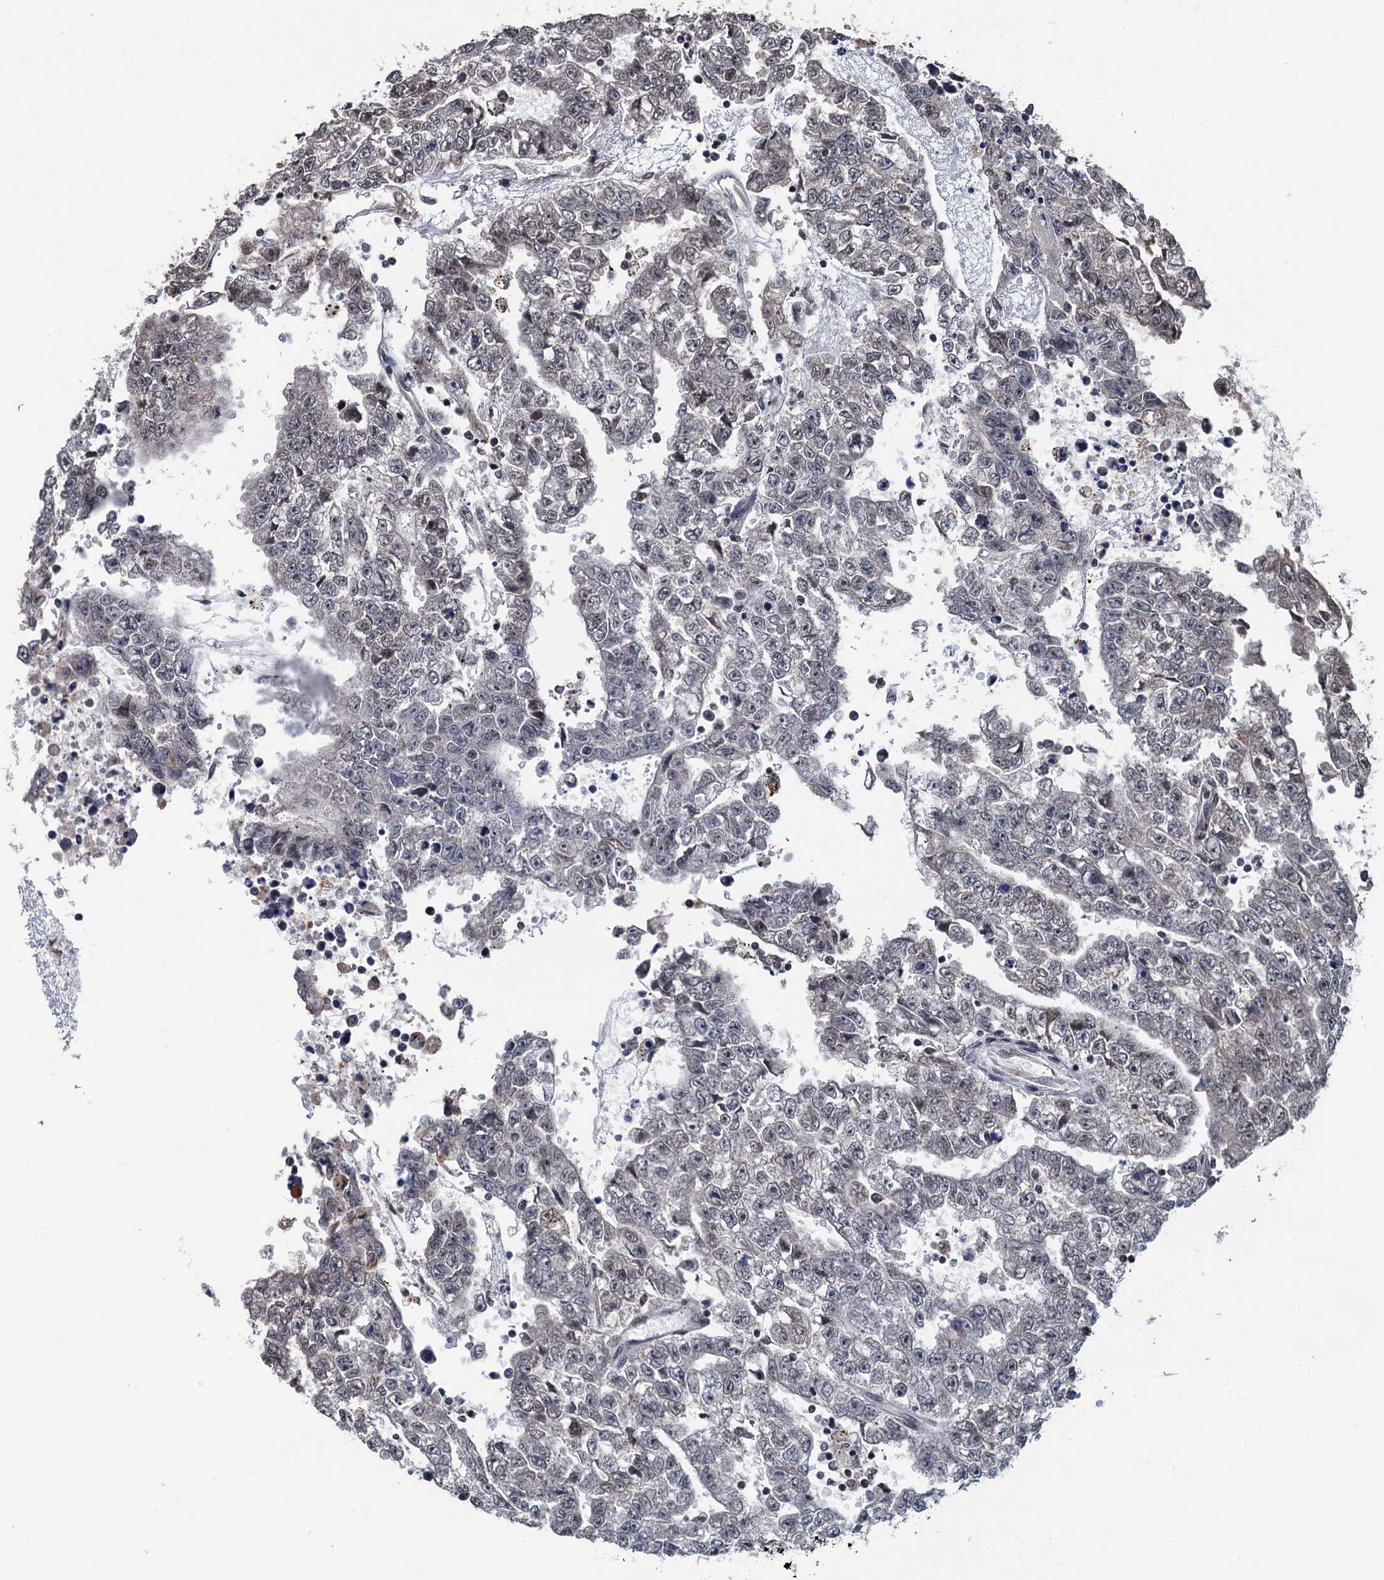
{"staining": {"intensity": "weak", "quantity": "<25%", "location": "nuclear"}, "tissue": "testis cancer", "cell_type": "Tumor cells", "image_type": "cancer", "snomed": [{"axis": "morphology", "description": "Carcinoma, Embryonal, NOS"}, {"axis": "topography", "description": "Testis"}], "caption": "Immunohistochemistry (IHC) histopathology image of neoplastic tissue: testis cancer (embryonal carcinoma) stained with DAB (3,3'-diaminobenzidine) displays no significant protein positivity in tumor cells.", "gene": "RASSF4", "patient": {"sex": "male", "age": 25}}